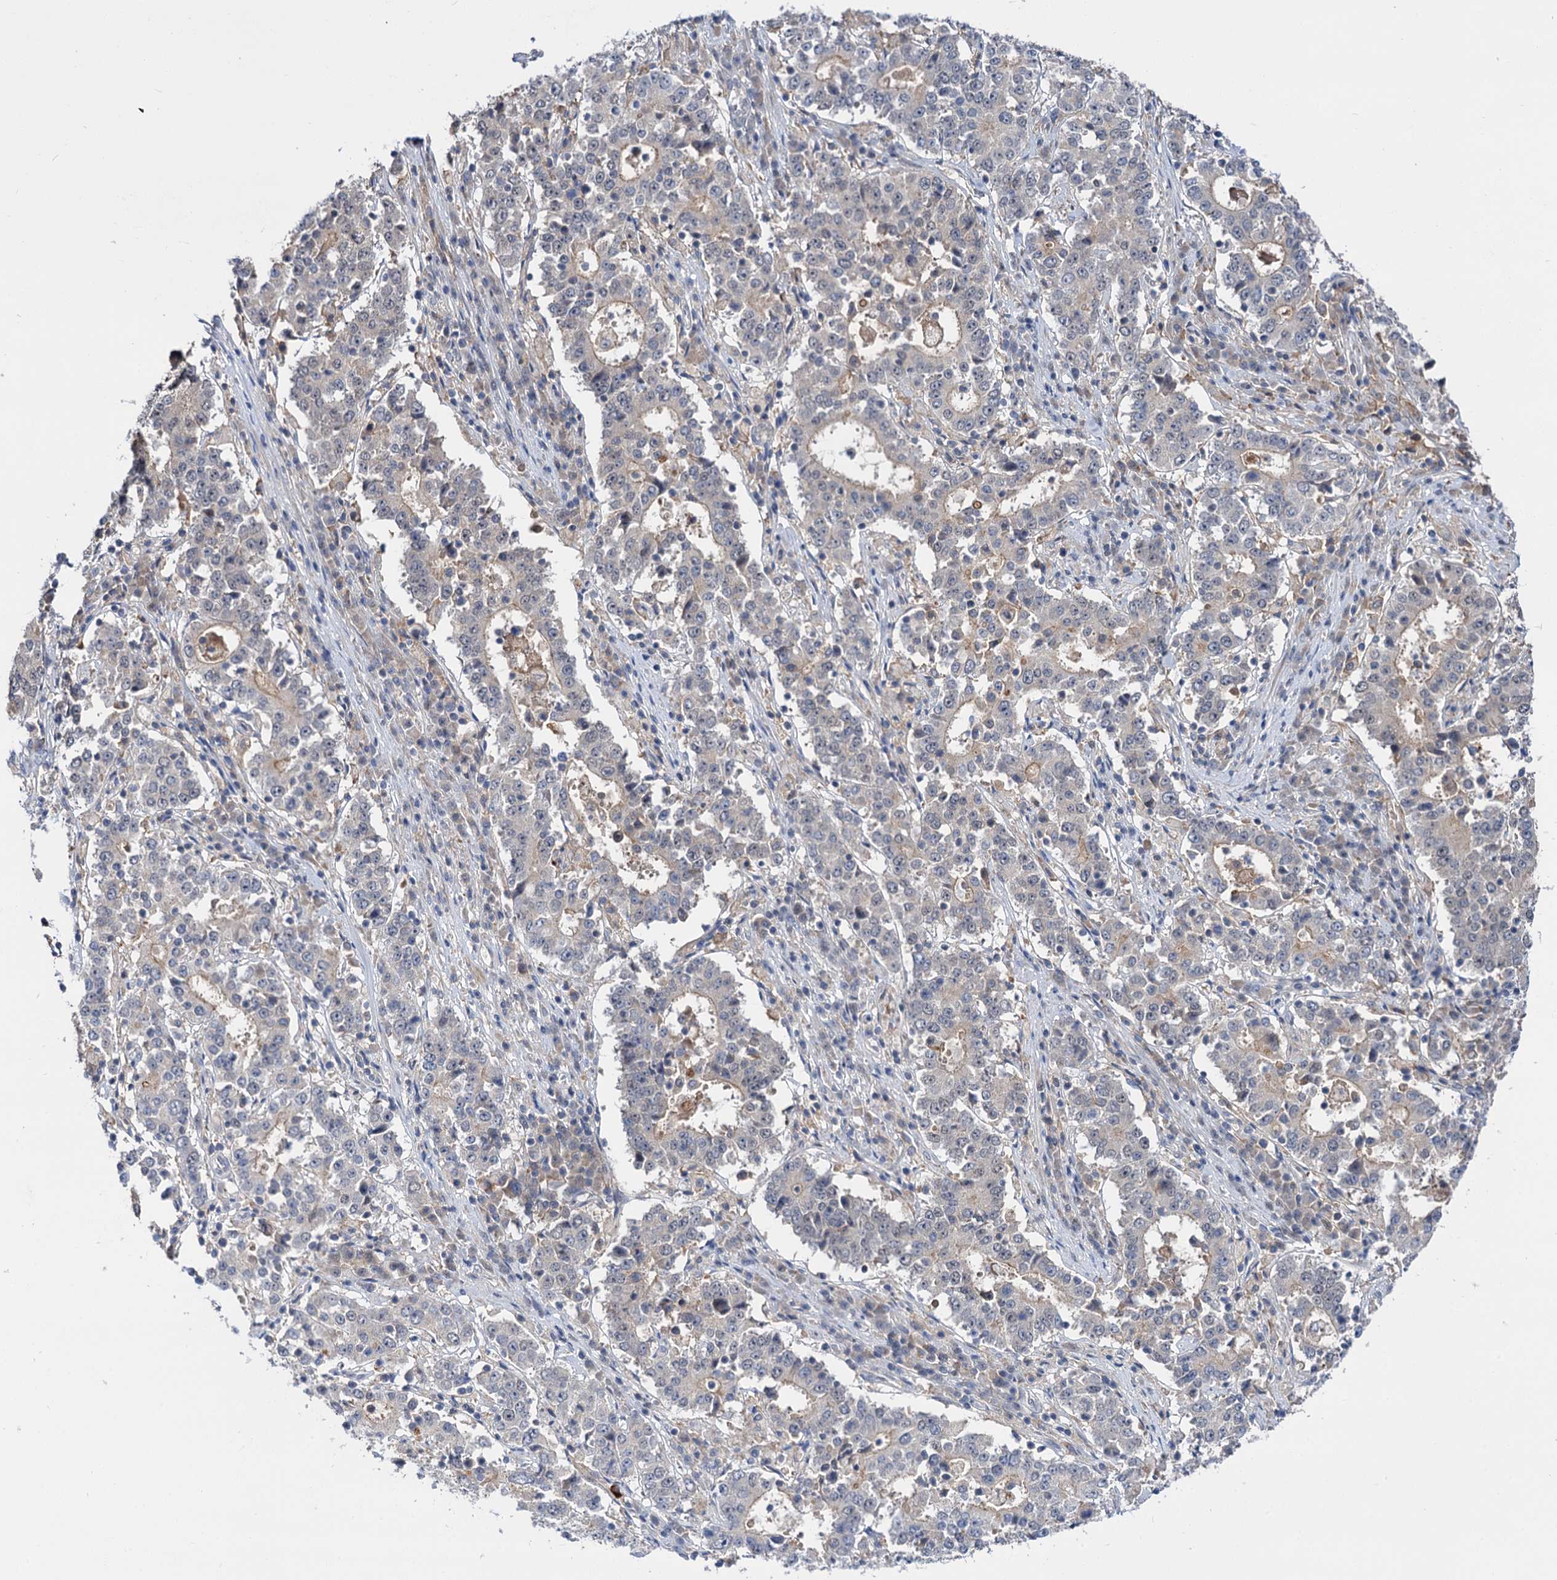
{"staining": {"intensity": "negative", "quantity": "none", "location": "none"}, "tissue": "stomach cancer", "cell_type": "Tumor cells", "image_type": "cancer", "snomed": [{"axis": "morphology", "description": "Adenocarcinoma, NOS"}, {"axis": "topography", "description": "Stomach"}], "caption": "Tumor cells show no significant protein staining in stomach adenocarcinoma.", "gene": "NEK10", "patient": {"sex": "male", "age": 59}}